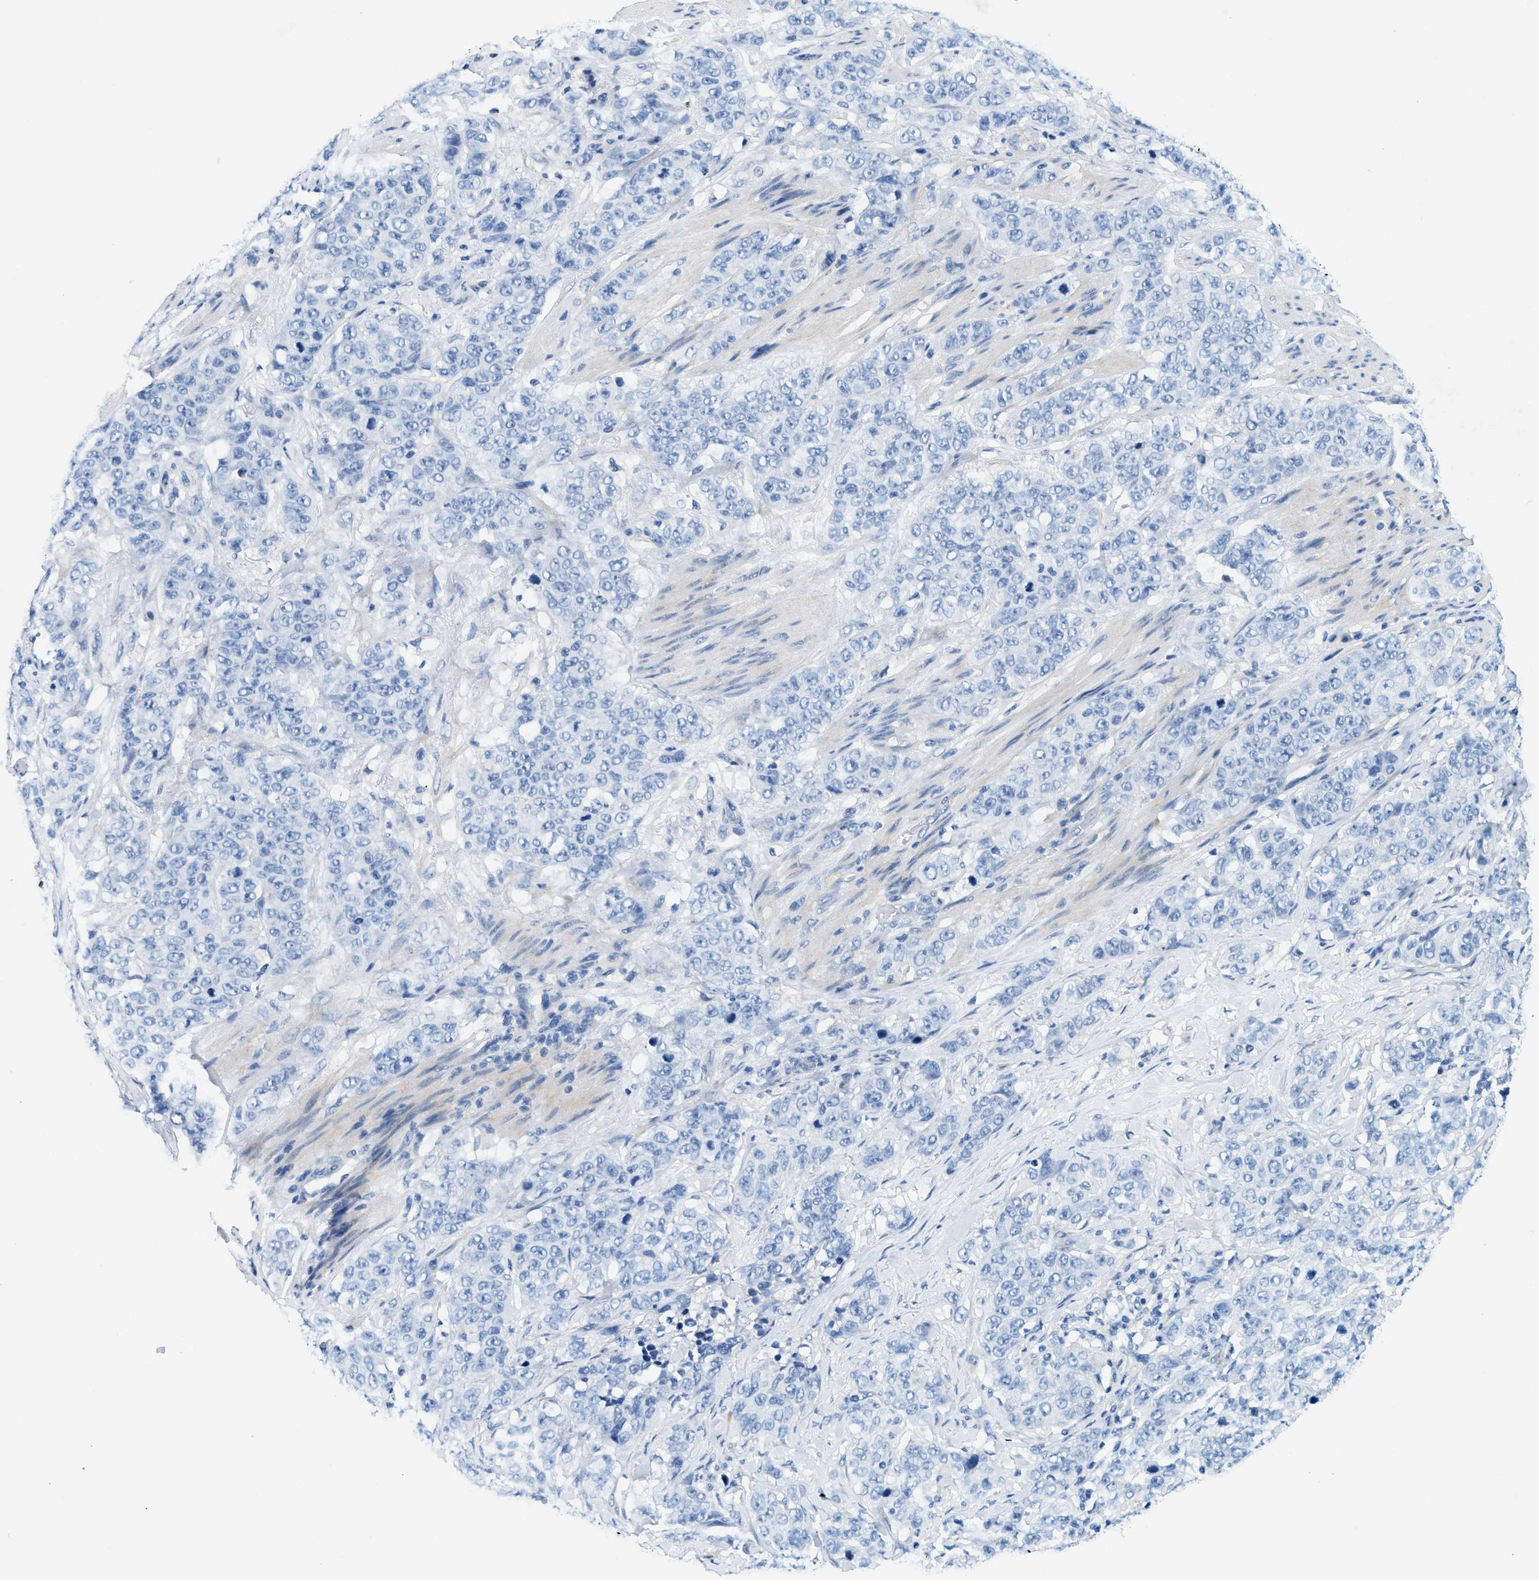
{"staining": {"intensity": "negative", "quantity": "none", "location": "none"}, "tissue": "stomach cancer", "cell_type": "Tumor cells", "image_type": "cancer", "snomed": [{"axis": "morphology", "description": "Adenocarcinoma, NOS"}, {"axis": "topography", "description": "Stomach"}], "caption": "Immunohistochemical staining of stomach cancer demonstrates no significant staining in tumor cells.", "gene": "ZDHHC13", "patient": {"sex": "male", "age": 48}}